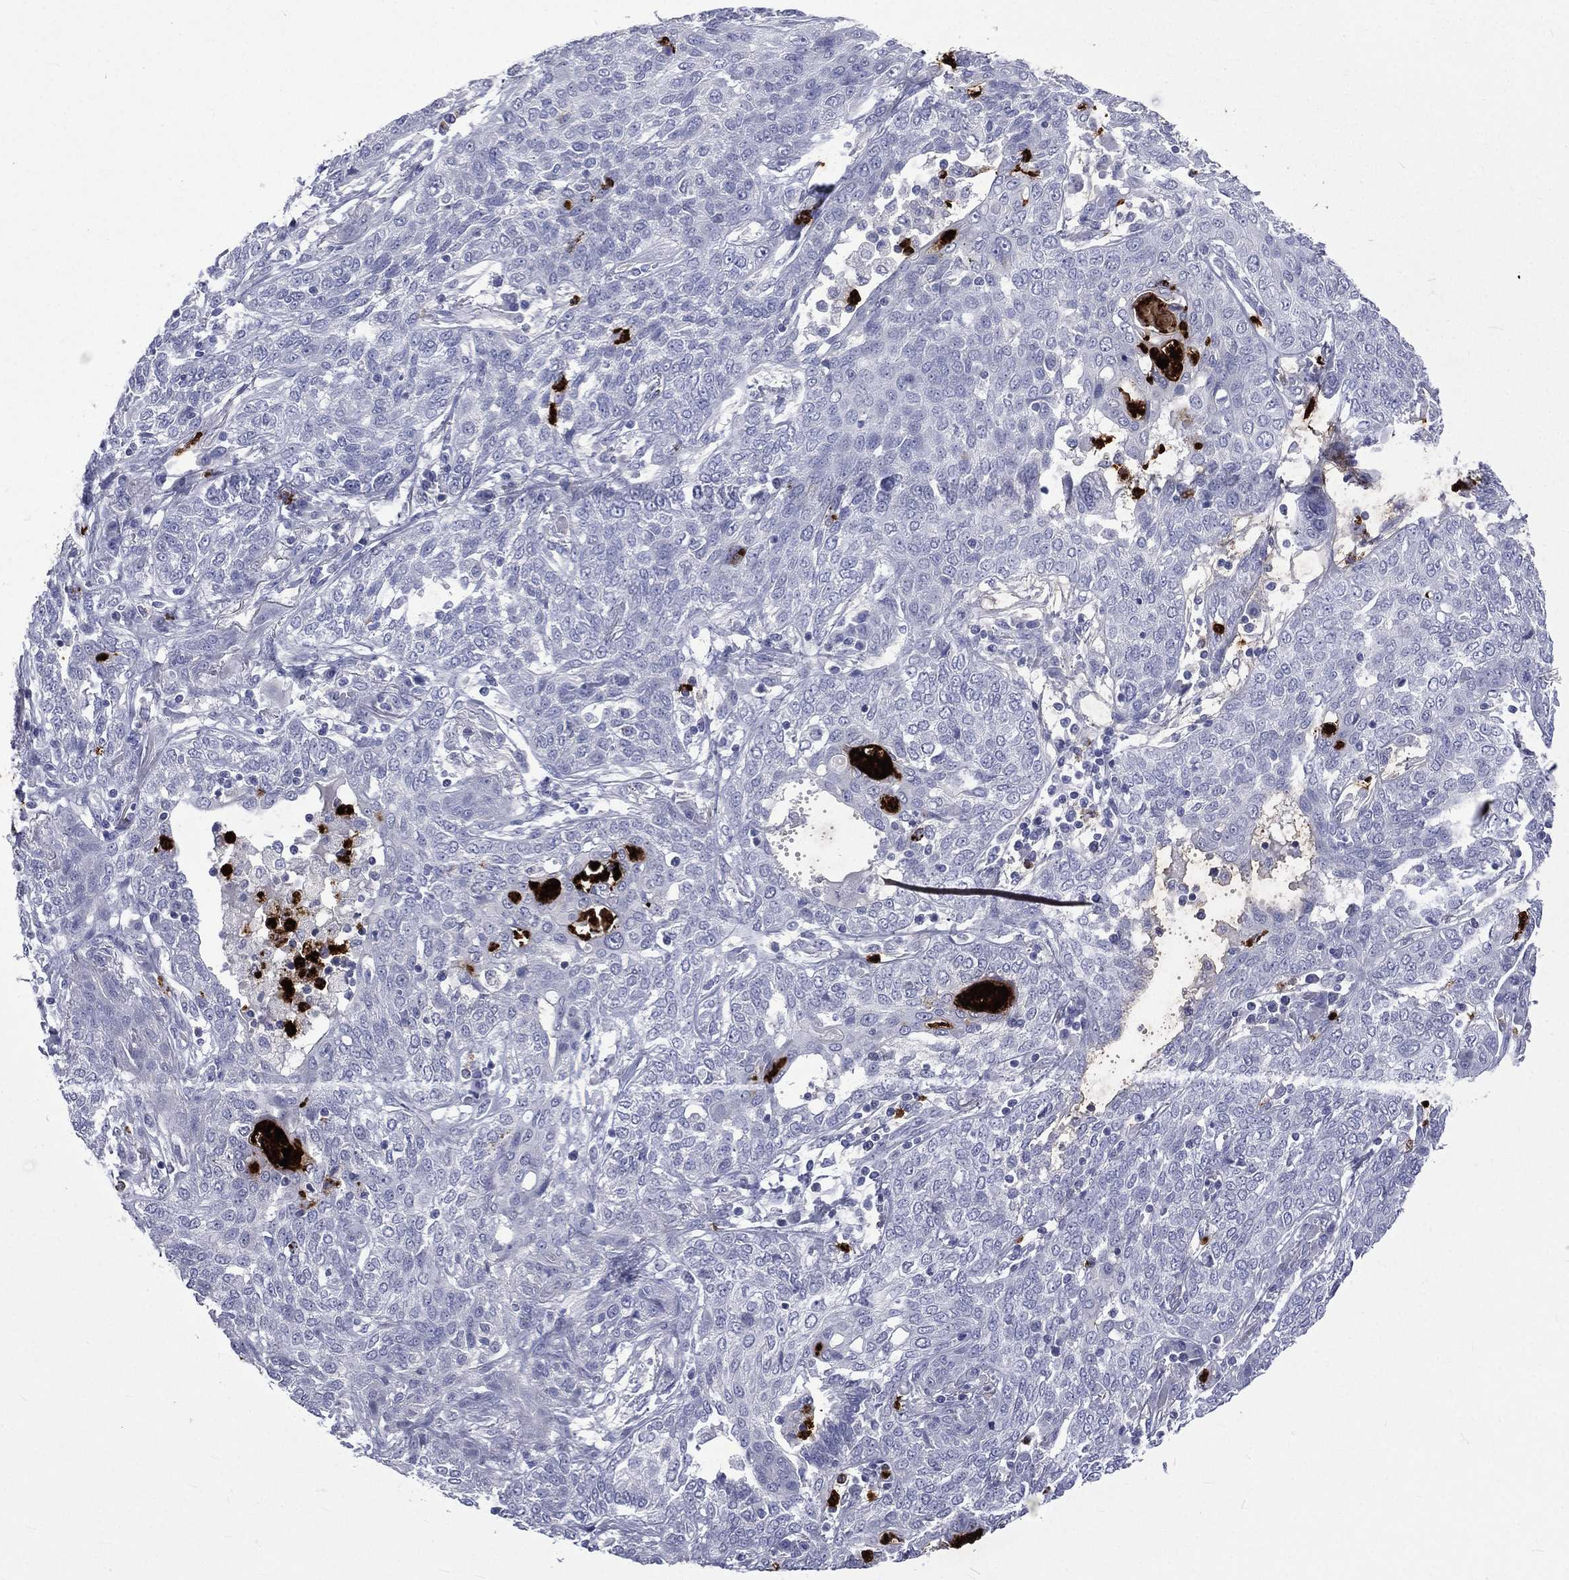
{"staining": {"intensity": "negative", "quantity": "none", "location": "none"}, "tissue": "lung cancer", "cell_type": "Tumor cells", "image_type": "cancer", "snomed": [{"axis": "morphology", "description": "Squamous cell carcinoma, NOS"}, {"axis": "topography", "description": "Lung"}], "caption": "High magnification brightfield microscopy of lung squamous cell carcinoma stained with DAB (3,3'-diaminobenzidine) (brown) and counterstained with hematoxylin (blue): tumor cells show no significant expression.", "gene": "ELANE", "patient": {"sex": "female", "age": 70}}